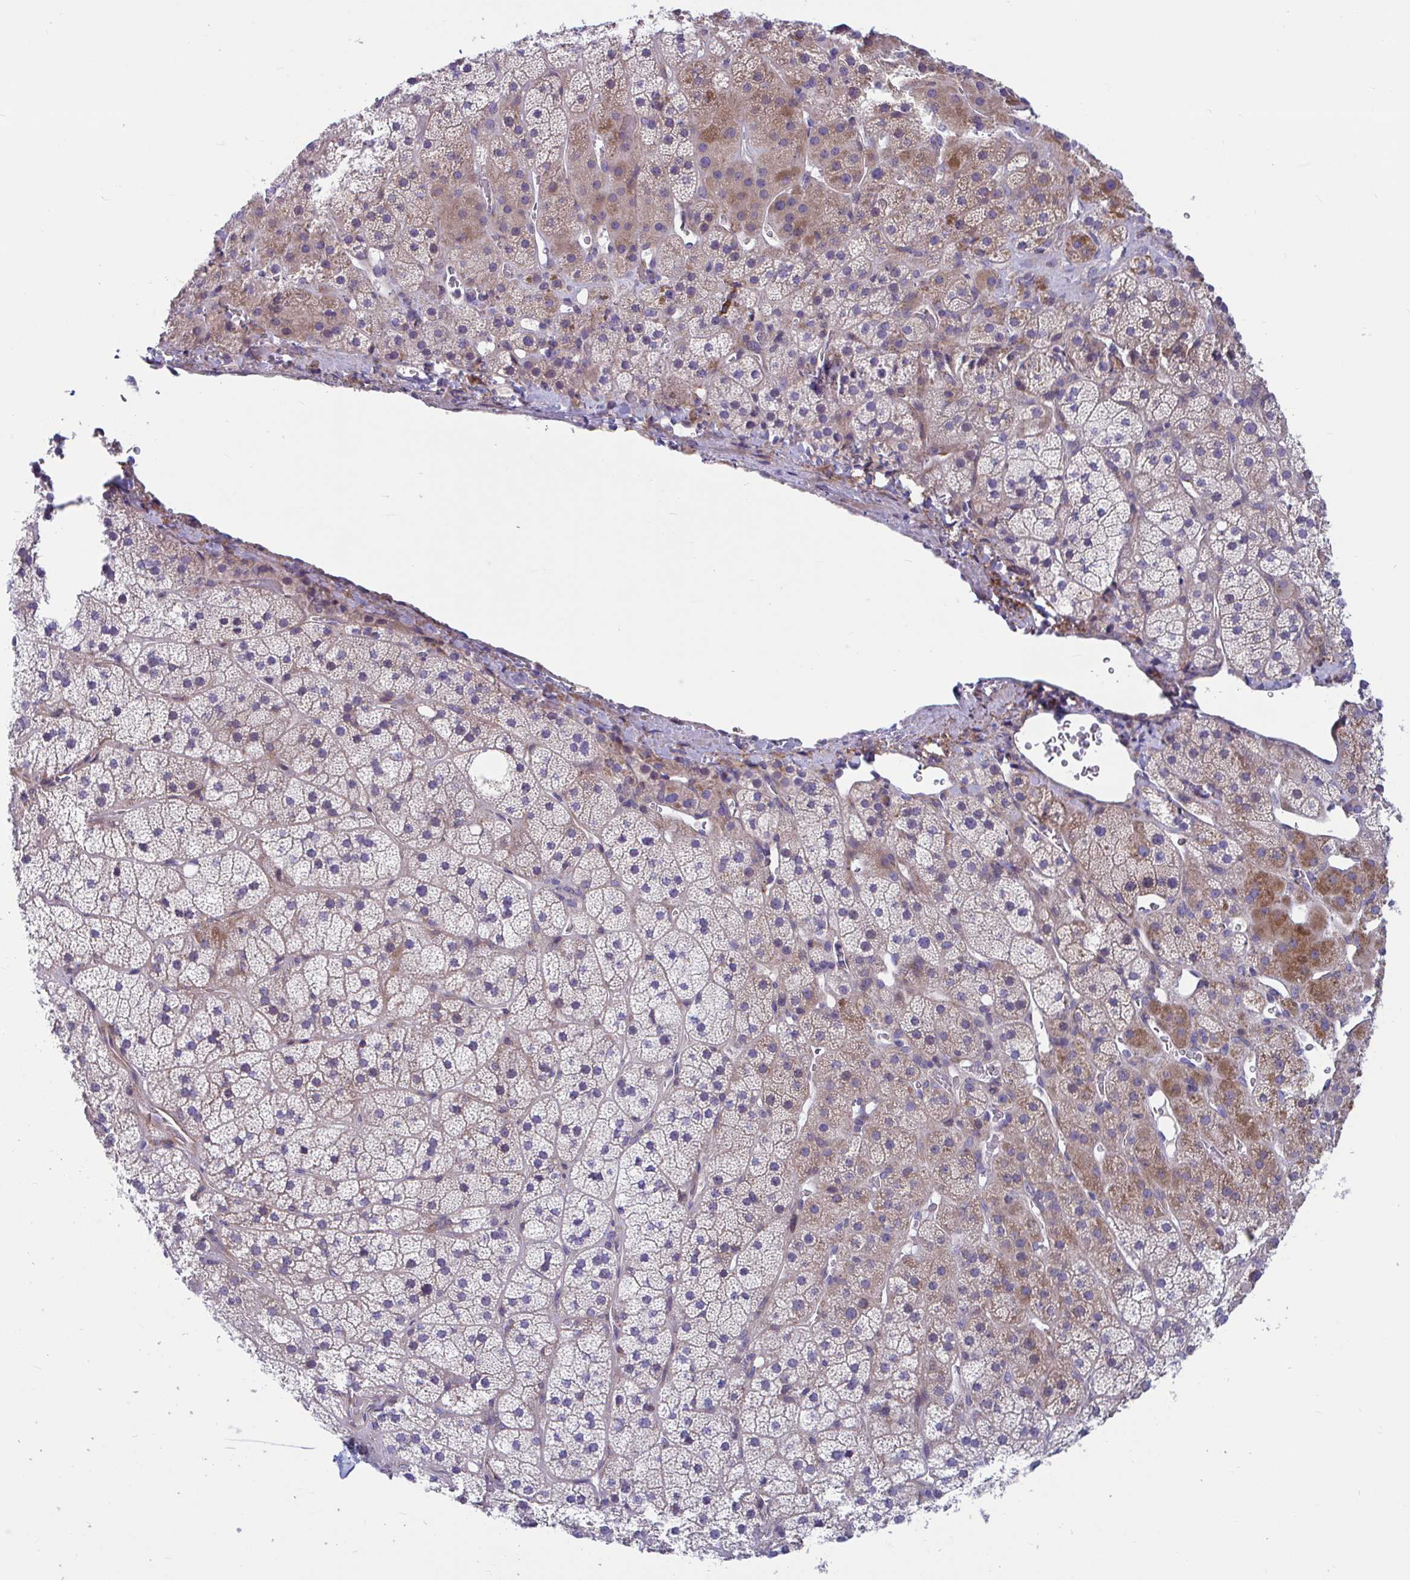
{"staining": {"intensity": "moderate", "quantity": "25%-75%", "location": "cytoplasmic/membranous"}, "tissue": "adrenal gland", "cell_type": "Glandular cells", "image_type": "normal", "snomed": [{"axis": "morphology", "description": "Normal tissue, NOS"}, {"axis": "topography", "description": "Adrenal gland"}], "caption": "Immunohistochemical staining of unremarkable adrenal gland reveals moderate cytoplasmic/membranous protein expression in about 25%-75% of glandular cells. (DAB (3,3'-diaminobenzidine) = brown stain, brightfield microscopy at high magnification).", "gene": "WBP1", "patient": {"sex": "male", "age": 57}}